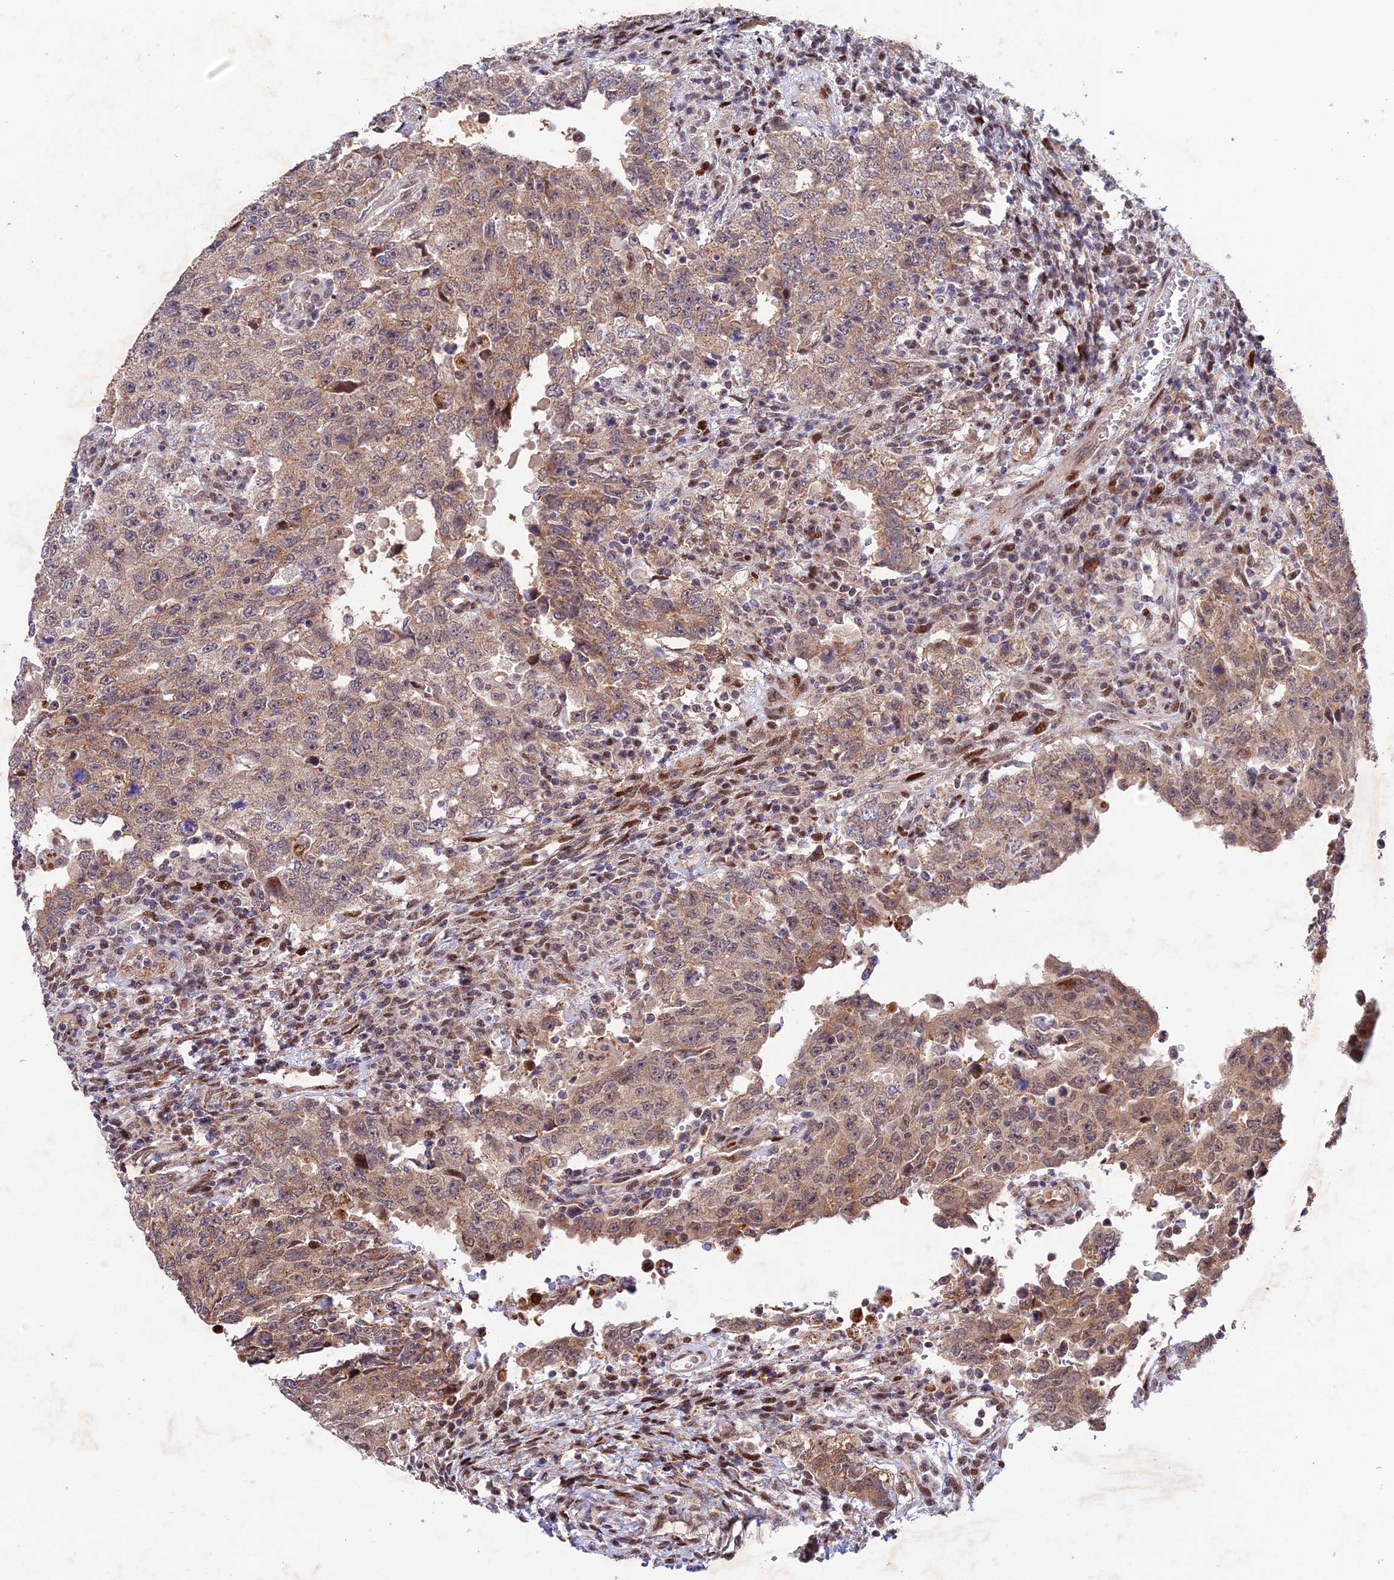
{"staining": {"intensity": "moderate", "quantity": ">75%", "location": "cytoplasmic/membranous"}, "tissue": "testis cancer", "cell_type": "Tumor cells", "image_type": "cancer", "snomed": [{"axis": "morphology", "description": "Carcinoma, Embryonal, NOS"}, {"axis": "topography", "description": "Testis"}], "caption": "Tumor cells display moderate cytoplasmic/membranous positivity in approximately >75% of cells in embryonal carcinoma (testis). (DAB (3,3'-diaminobenzidine) IHC, brown staining for protein, blue staining for nuclei).", "gene": "WDR55", "patient": {"sex": "male", "age": 26}}